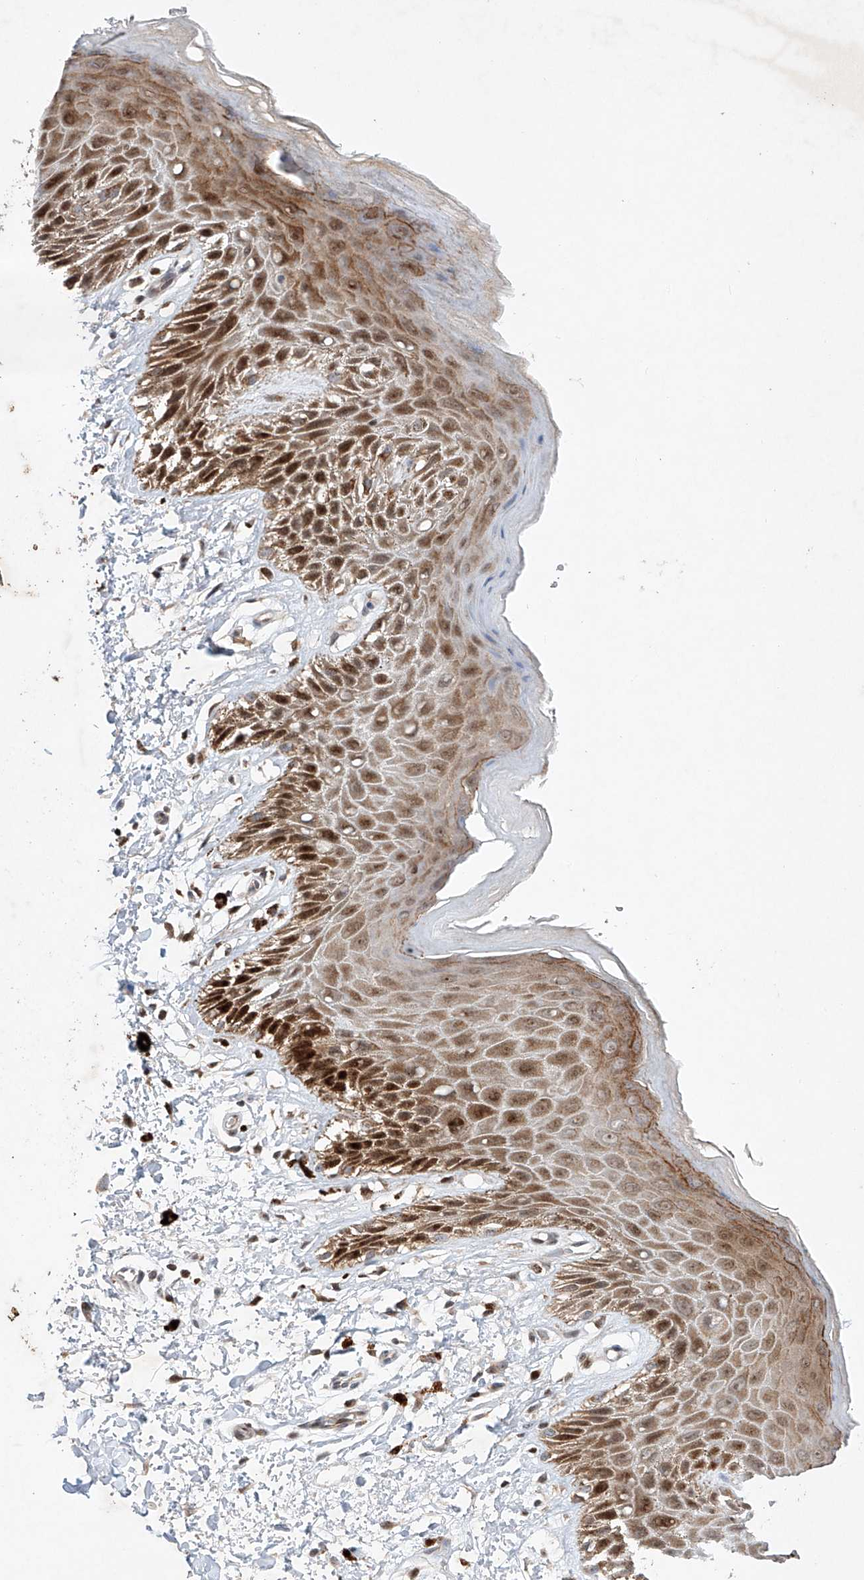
{"staining": {"intensity": "strong", "quantity": "25%-75%", "location": "cytoplasmic/membranous,nuclear"}, "tissue": "skin", "cell_type": "Epidermal cells", "image_type": "normal", "snomed": [{"axis": "morphology", "description": "Normal tissue, NOS"}, {"axis": "topography", "description": "Anal"}], "caption": "This image displays unremarkable skin stained with immunohistochemistry (IHC) to label a protein in brown. The cytoplasmic/membranous,nuclear of epidermal cells show strong positivity for the protein. Nuclei are counter-stained blue.", "gene": "AFG1L", "patient": {"sex": "male", "age": 44}}